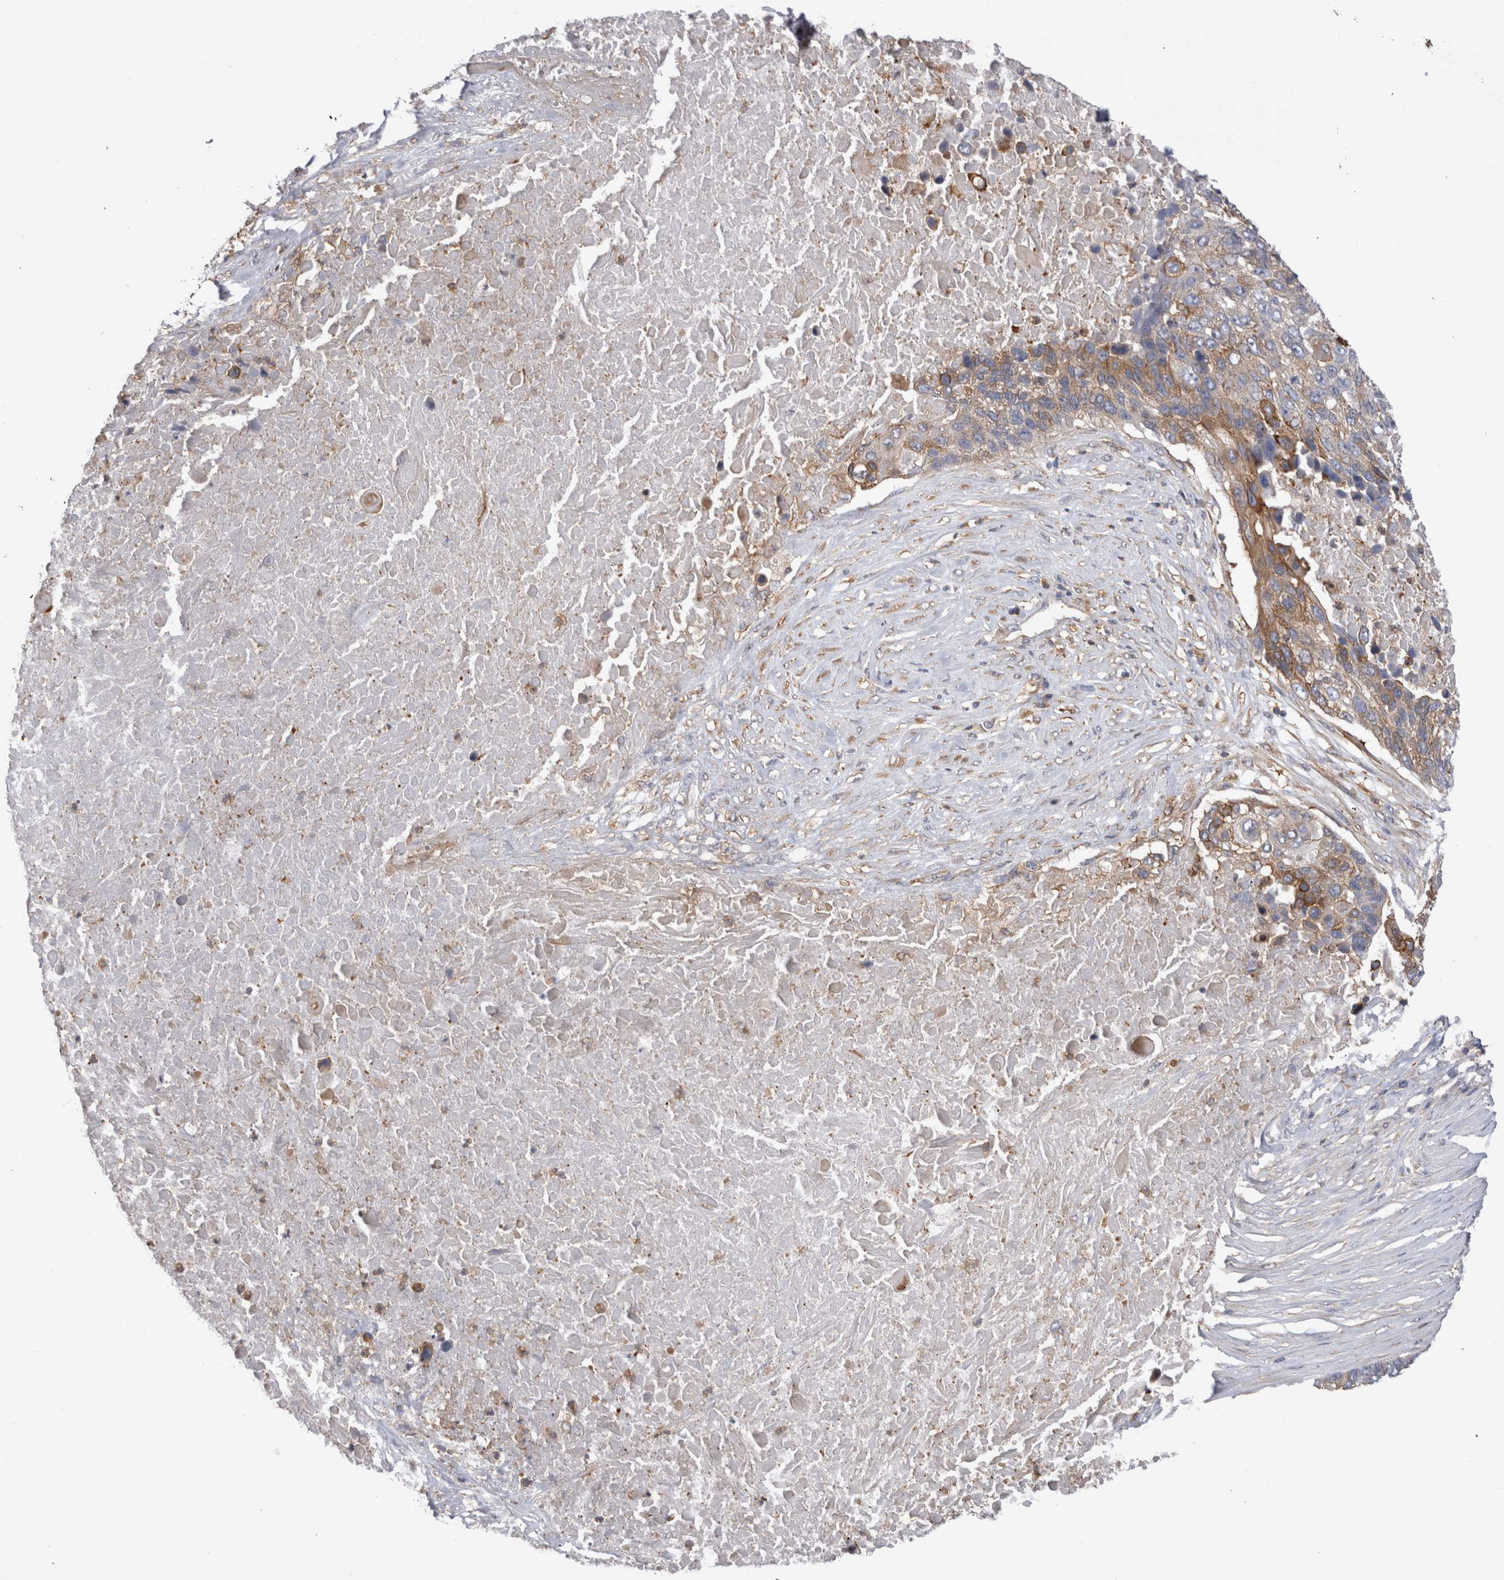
{"staining": {"intensity": "moderate", "quantity": "25%-75%", "location": "cytoplasmic/membranous"}, "tissue": "lung cancer", "cell_type": "Tumor cells", "image_type": "cancer", "snomed": [{"axis": "morphology", "description": "Squamous cell carcinoma, NOS"}, {"axis": "topography", "description": "Lung"}], "caption": "Tumor cells exhibit medium levels of moderate cytoplasmic/membranous staining in approximately 25%-75% of cells in human lung cancer (squamous cell carcinoma). (DAB IHC with brightfield microscopy, high magnification).", "gene": "RAB11FIP1", "patient": {"sex": "male", "age": 66}}